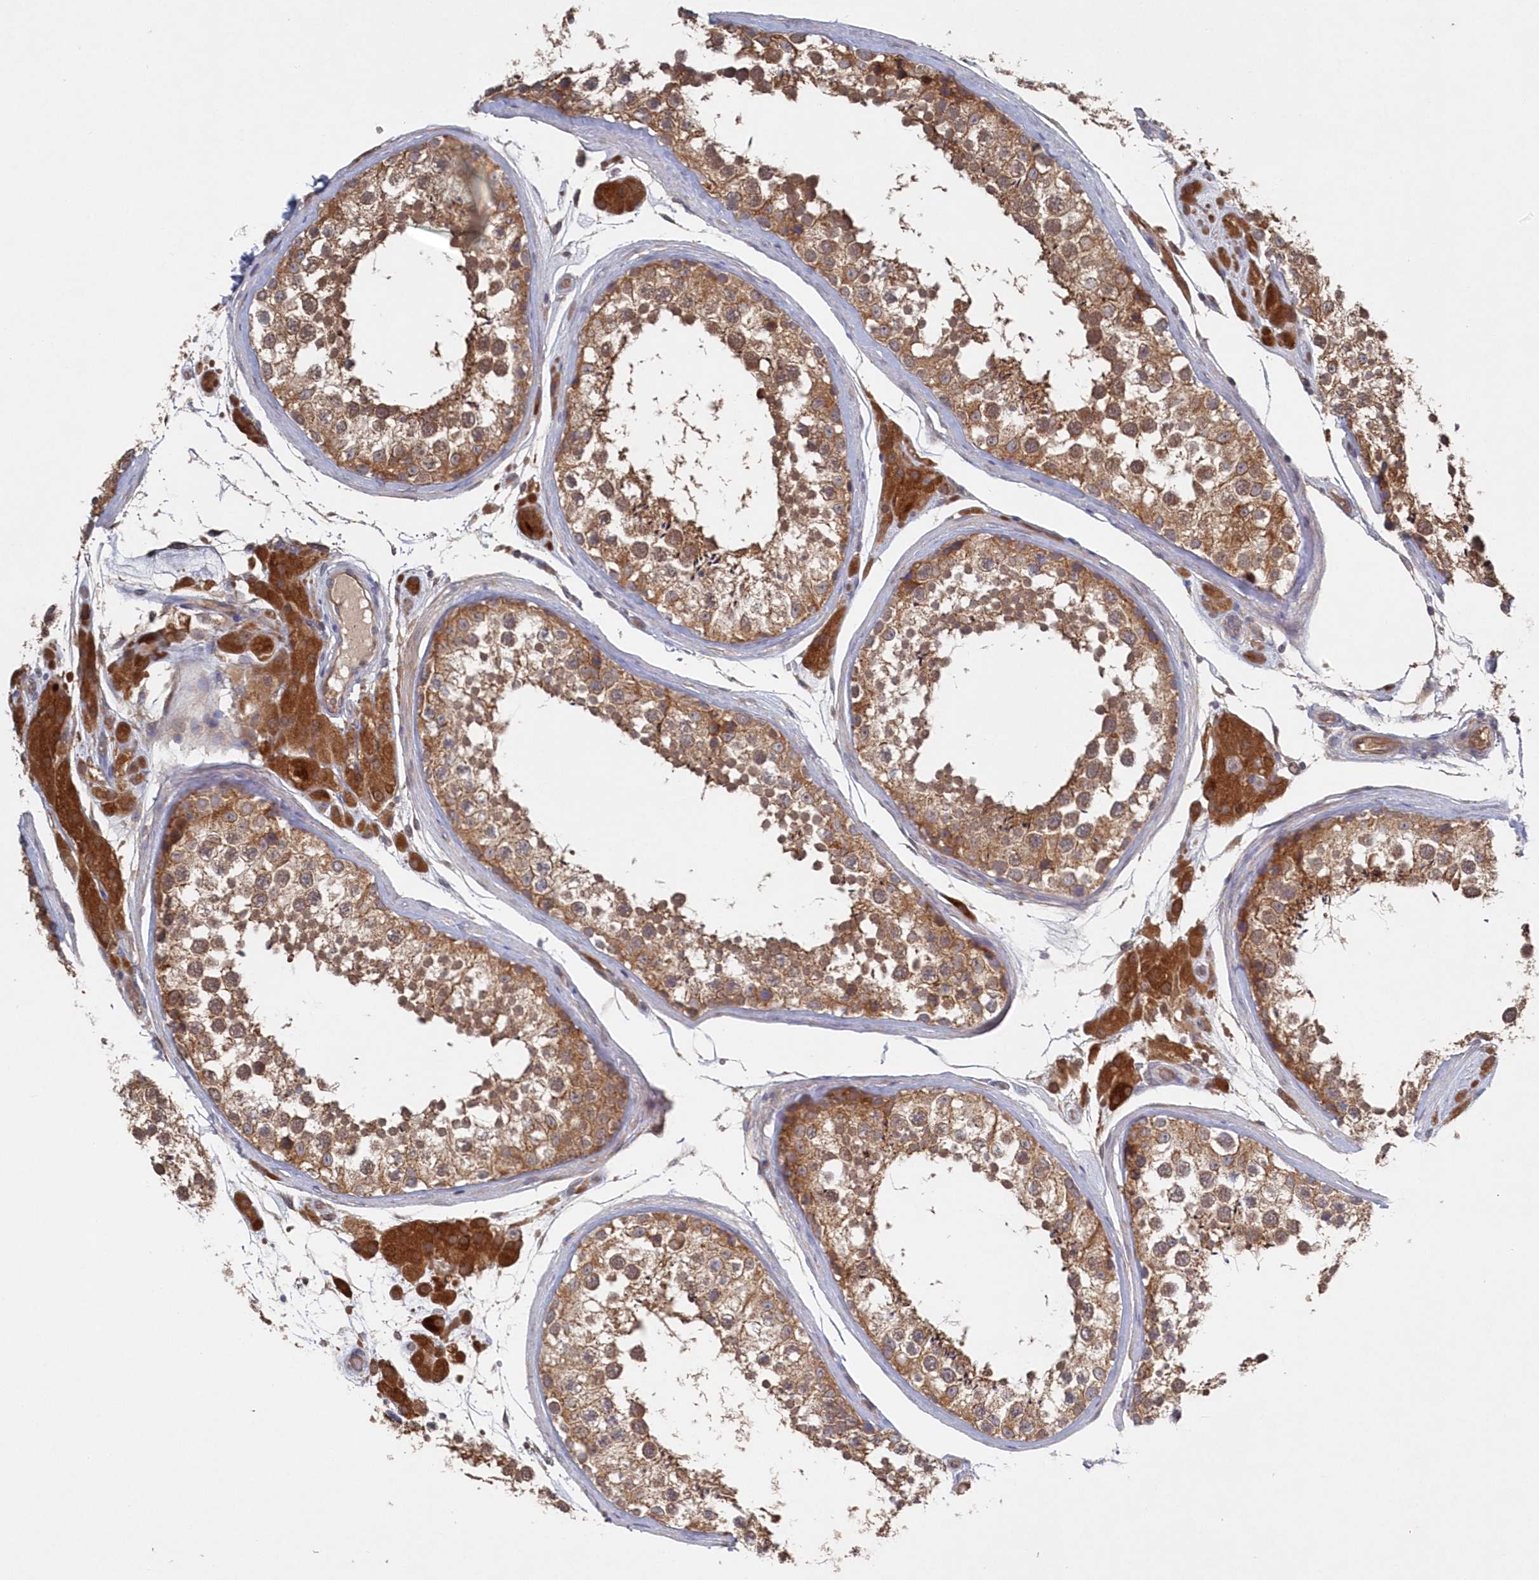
{"staining": {"intensity": "moderate", "quantity": ">75%", "location": "cytoplasmic/membranous,nuclear"}, "tissue": "testis", "cell_type": "Cells in seminiferous ducts", "image_type": "normal", "snomed": [{"axis": "morphology", "description": "Normal tissue, NOS"}, {"axis": "topography", "description": "Testis"}], "caption": "The immunohistochemical stain shows moderate cytoplasmic/membranous,nuclear positivity in cells in seminiferous ducts of unremarkable testis. (Stains: DAB in brown, nuclei in blue, Microscopy: brightfield microscopy at high magnification).", "gene": "ASNSD1", "patient": {"sex": "male", "age": 46}}